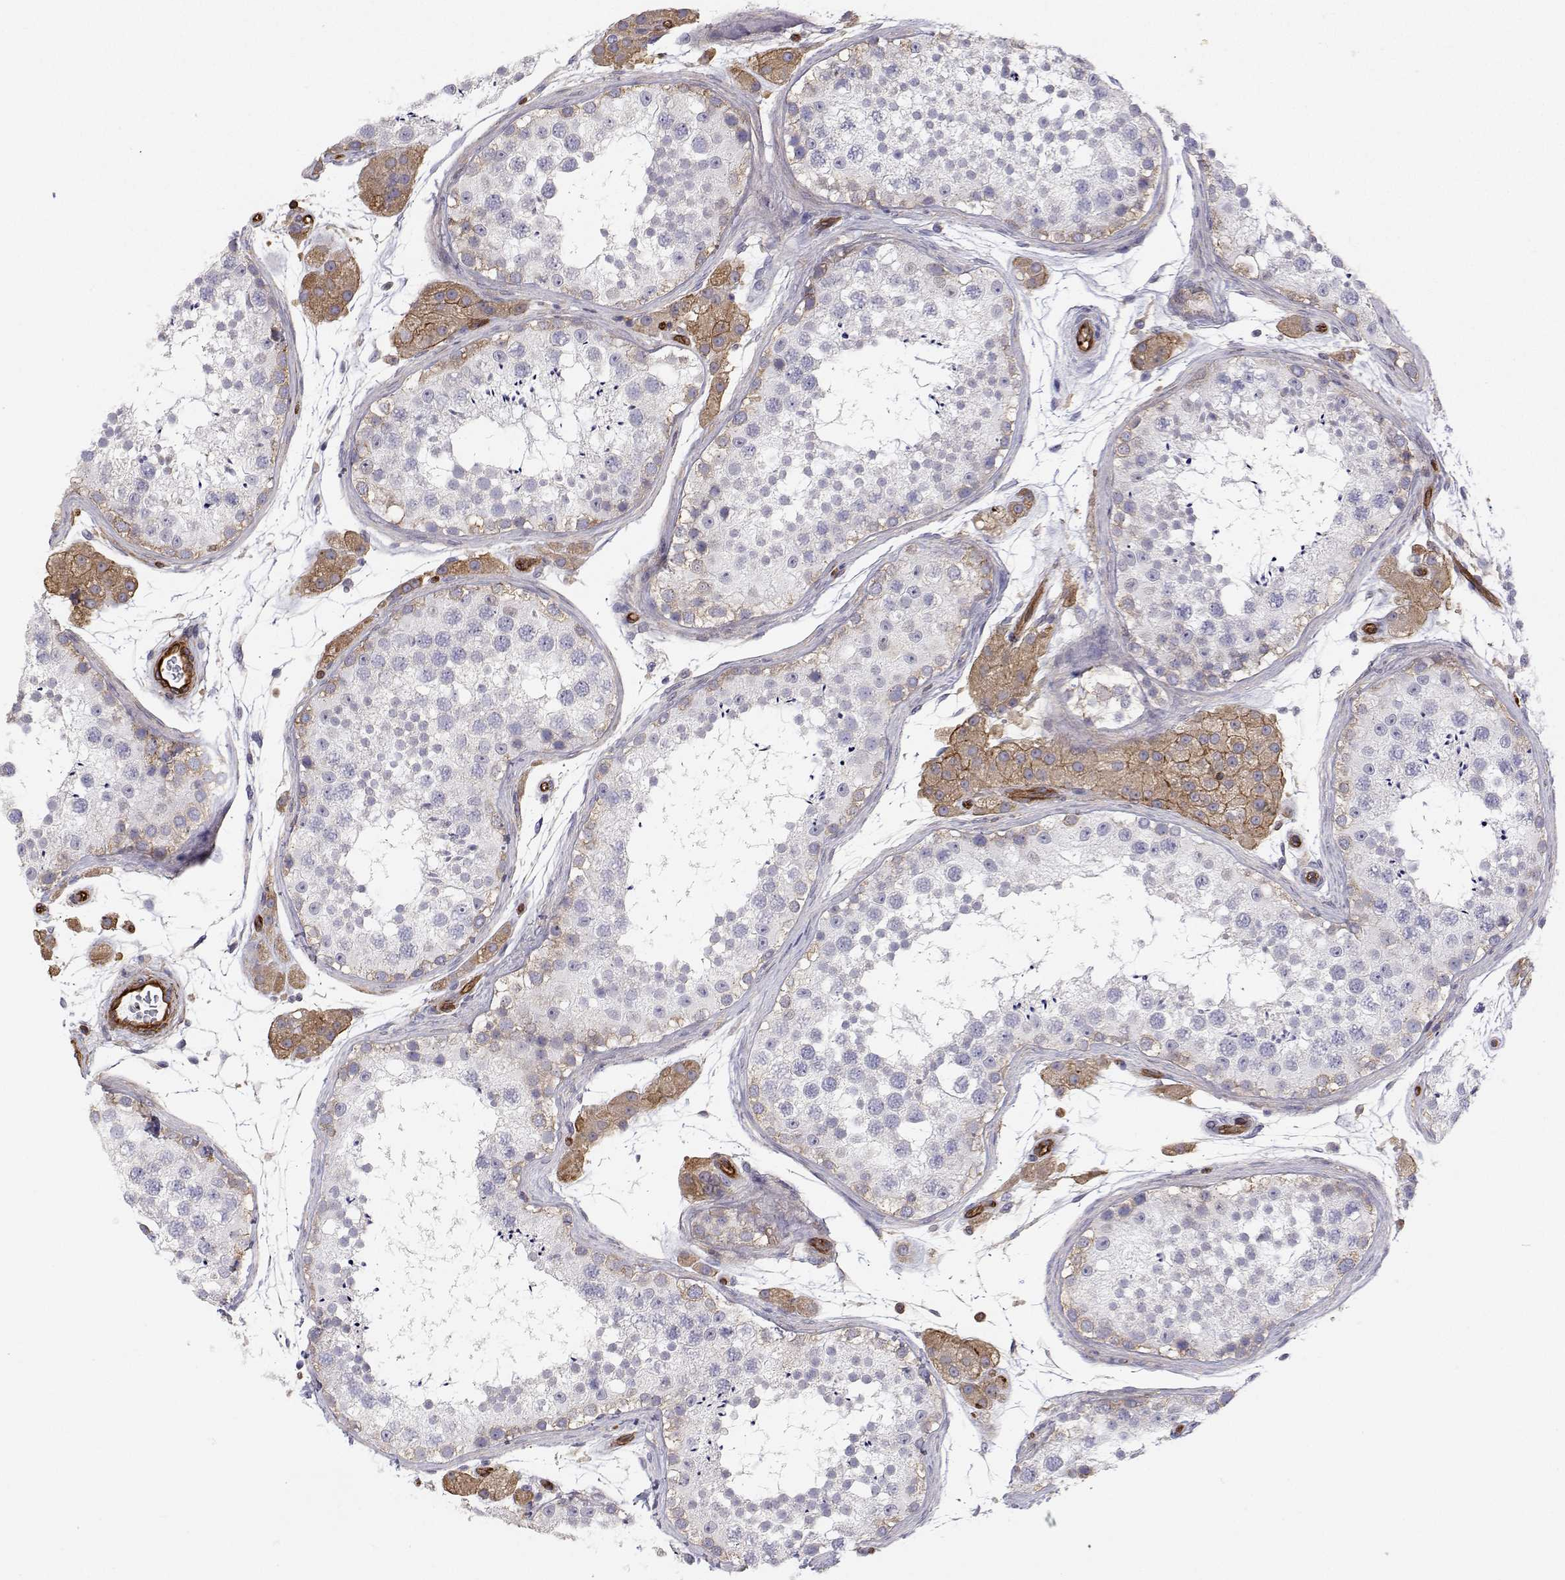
{"staining": {"intensity": "moderate", "quantity": "<25%", "location": "cytoplasmic/membranous"}, "tissue": "testis", "cell_type": "Cells in seminiferous ducts", "image_type": "normal", "snomed": [{"axis": "morphology", "description": "Normal tissue, NOS"}, {"axis": "topography", "description": "Testis"}], "caption": "Moderate cytoplasmic/membranous protein staining is seen in approximately <25% of cells in seminiferous ducts in testis.", "gene": "MYH9", "patient": {"sex": "male", "age": 41}}